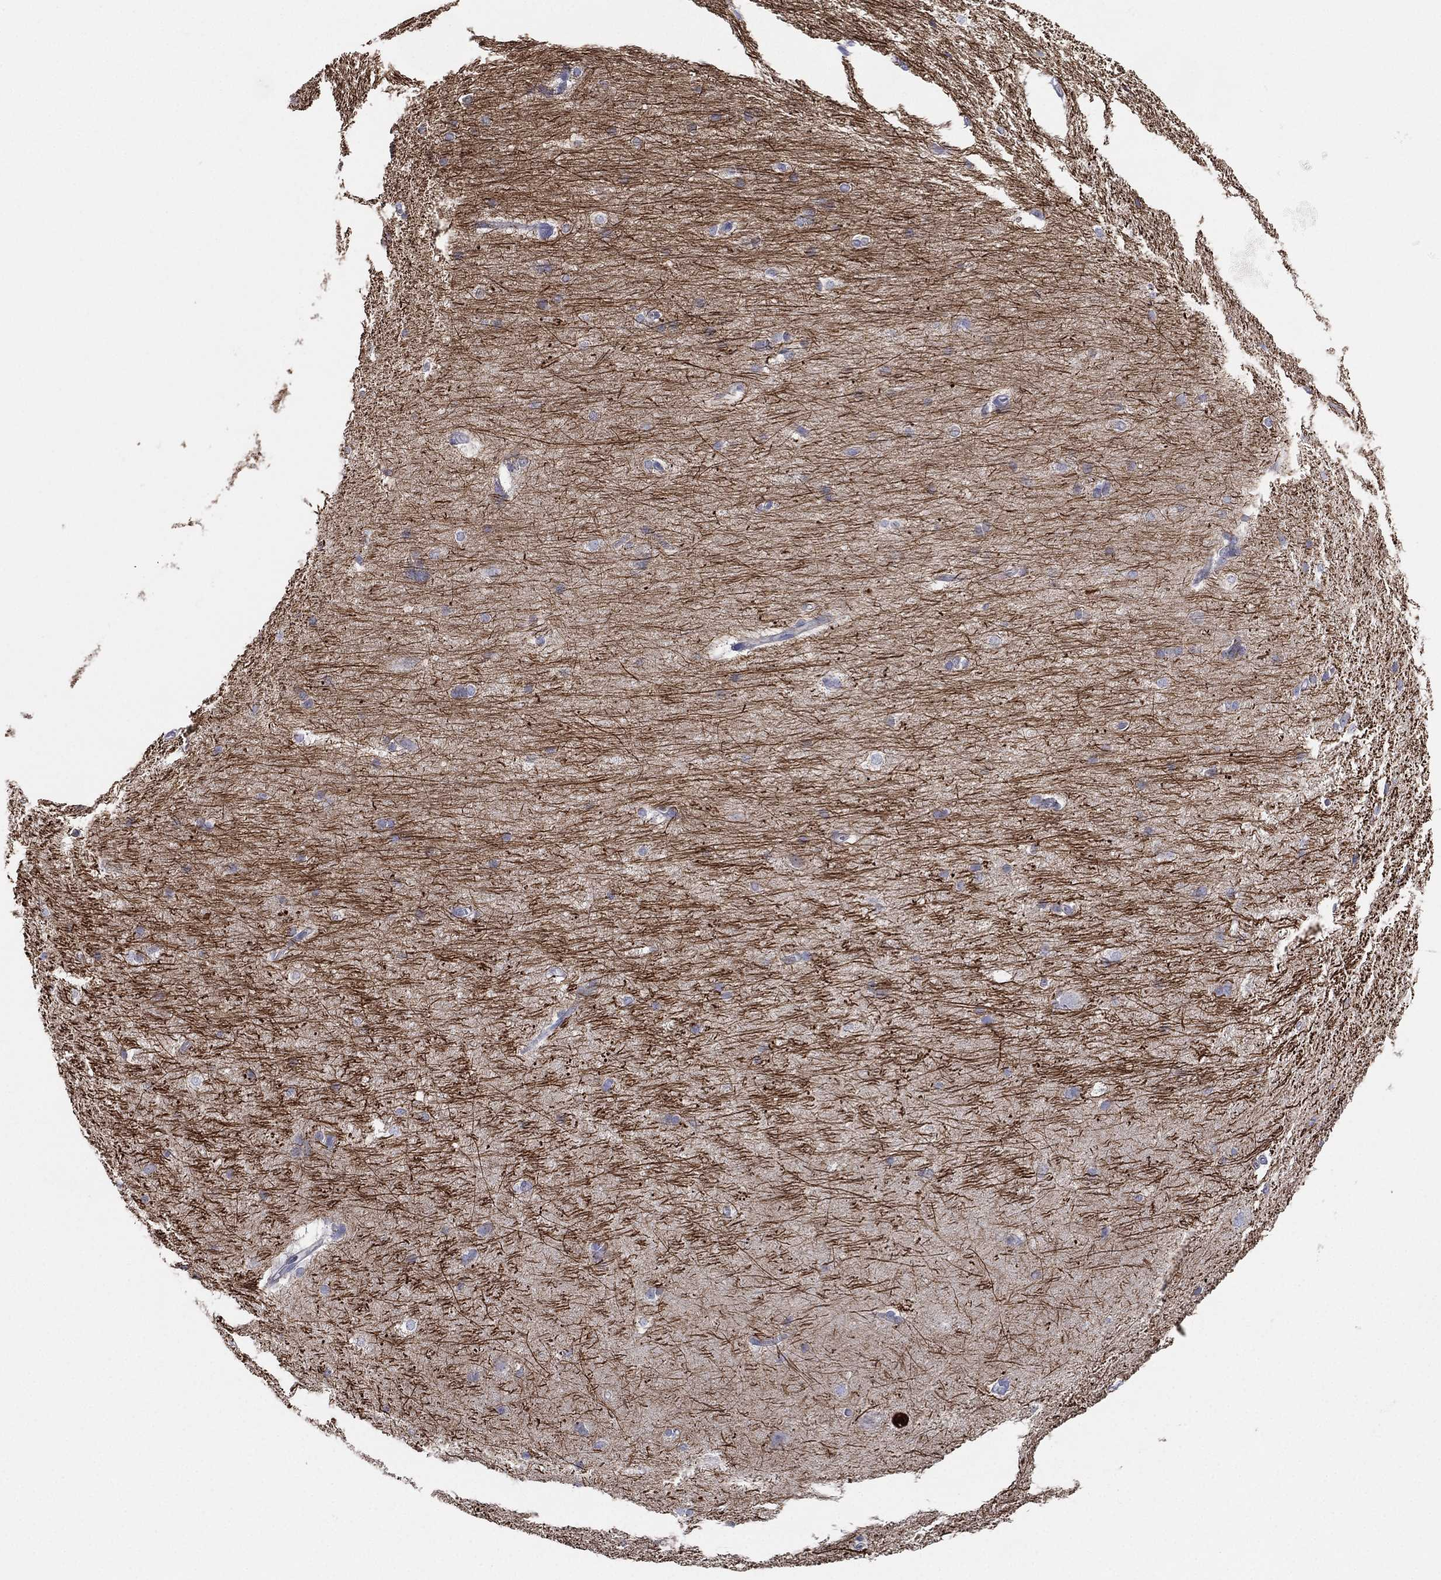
{"staining": {"intensity": "negative", "quantity": "none", "location": "none"}, "tissue": "hippocampus", "cell_type": "Glial cells", "image_type": "normal", "snomed": [{"axis": "morphology", "description": "Normal tissue, NOS"}, {"axis": "topography", "description": "Cerebral cortex"}, {"axis": "topography", "description": "Hippocampus"}], "caption": "This is a micrograph of immunohistochemistry staining of benign hippocampus, which shows no staining in glial cells.", "gene": "INA", "patient": {"sex": "female", "age": 19}}